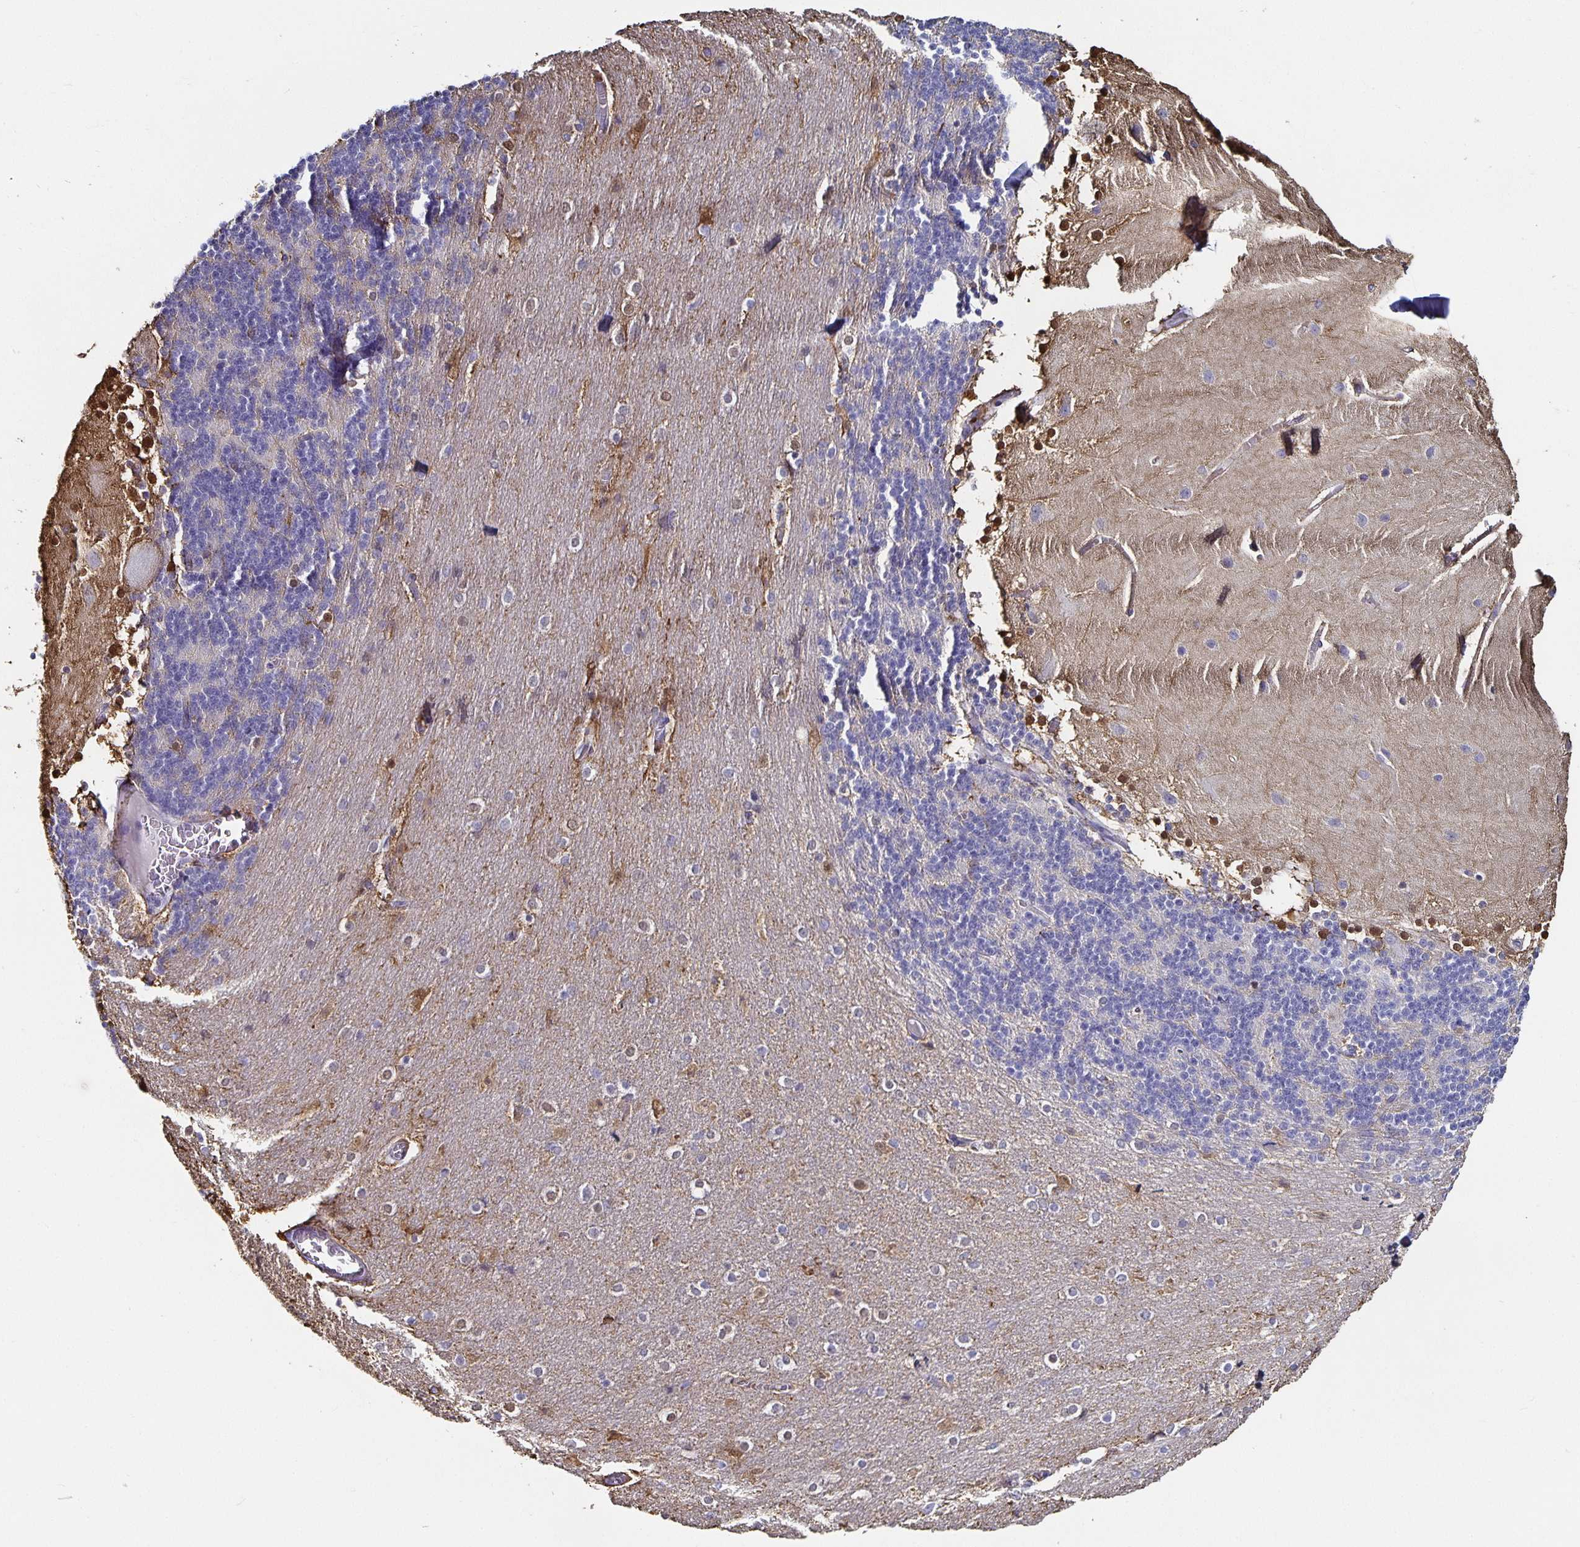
{"staining": {"intensity": "negative", "quantity": "none", "location": "none"}, "tissue": "cerebellum", "cell_type": "Cells in granular layer", "image_type": "normal", "snomed": [{"axis": "morphology", "description": "Normal tissue, NOS"}, {"axis": "topography", "description": "Cerebellum"}], "caption": "This histopathology image is of normal cerebellum stained with immunohistochemistry to label a protein in brown with the nuclei are counter-stained blue. There is no expression in cells in granular layer. The staining is performed using DAB brown chromogen with nuclei counter-stained in using hematoxylin.", "gene": "CHGA", "patient": {"sex": "female", "age": 54}}